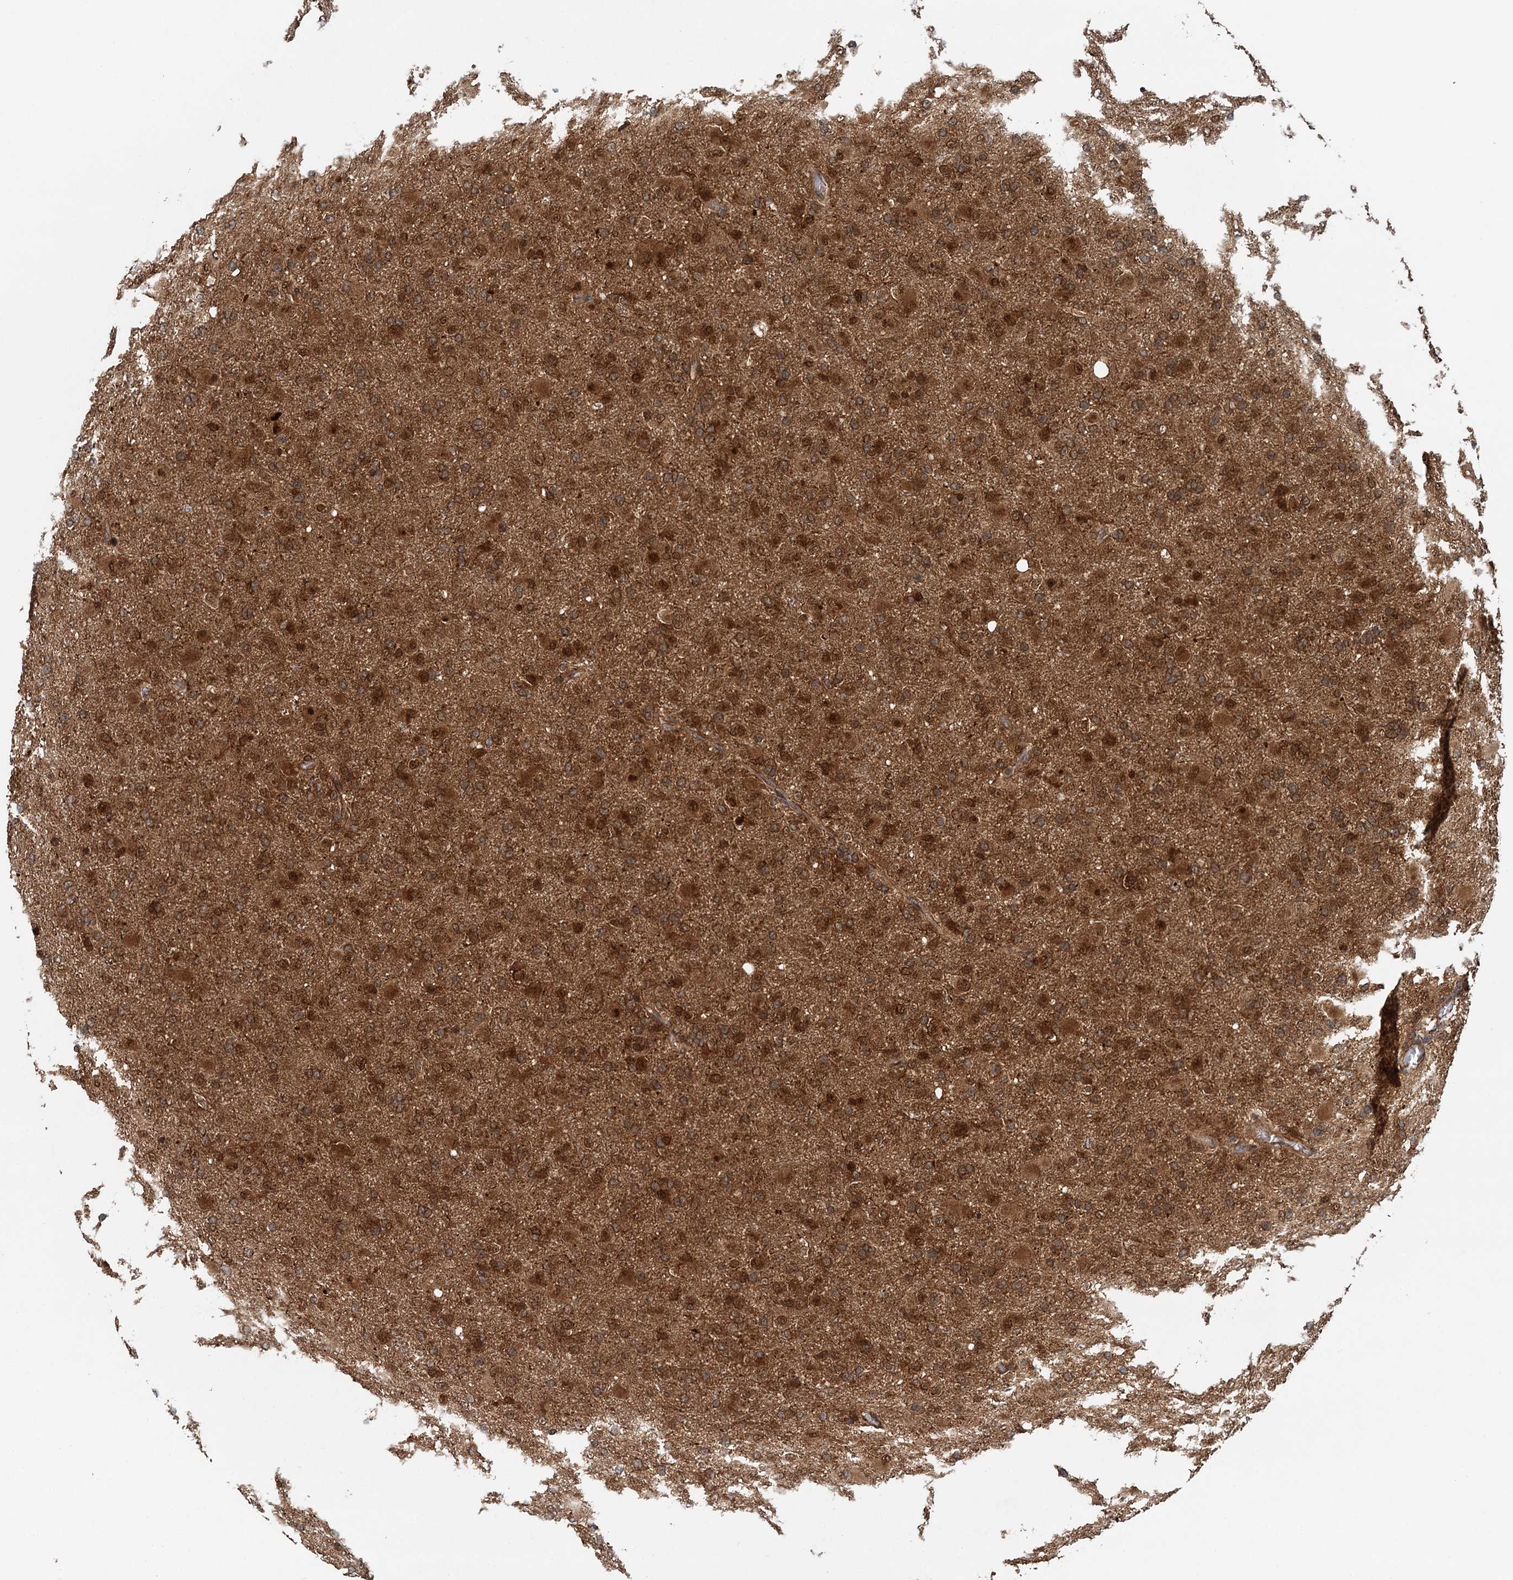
{"staining": {"intensity": "moderate", "quantity": ">75%", "location": "cytoplasmic/membranous,nuclear"}, "tissue": "glioma", "cell_type": "Tumor cells", "image_type": "cancer", "snomed": [{"axis": "morphology", "description": "Glioma, malignant, Low grade"}, {"axis": "topography", "description": "Brain"}], "caption": "Approximately >75% of tumor cells in human glioma demonstrate moderate cytoplasmic/membranous and nuclear protein expression as visualized by brown immunohistochemical staining.", "gene": "STUB1", "patient": {"sex": "male", "age": 65}}